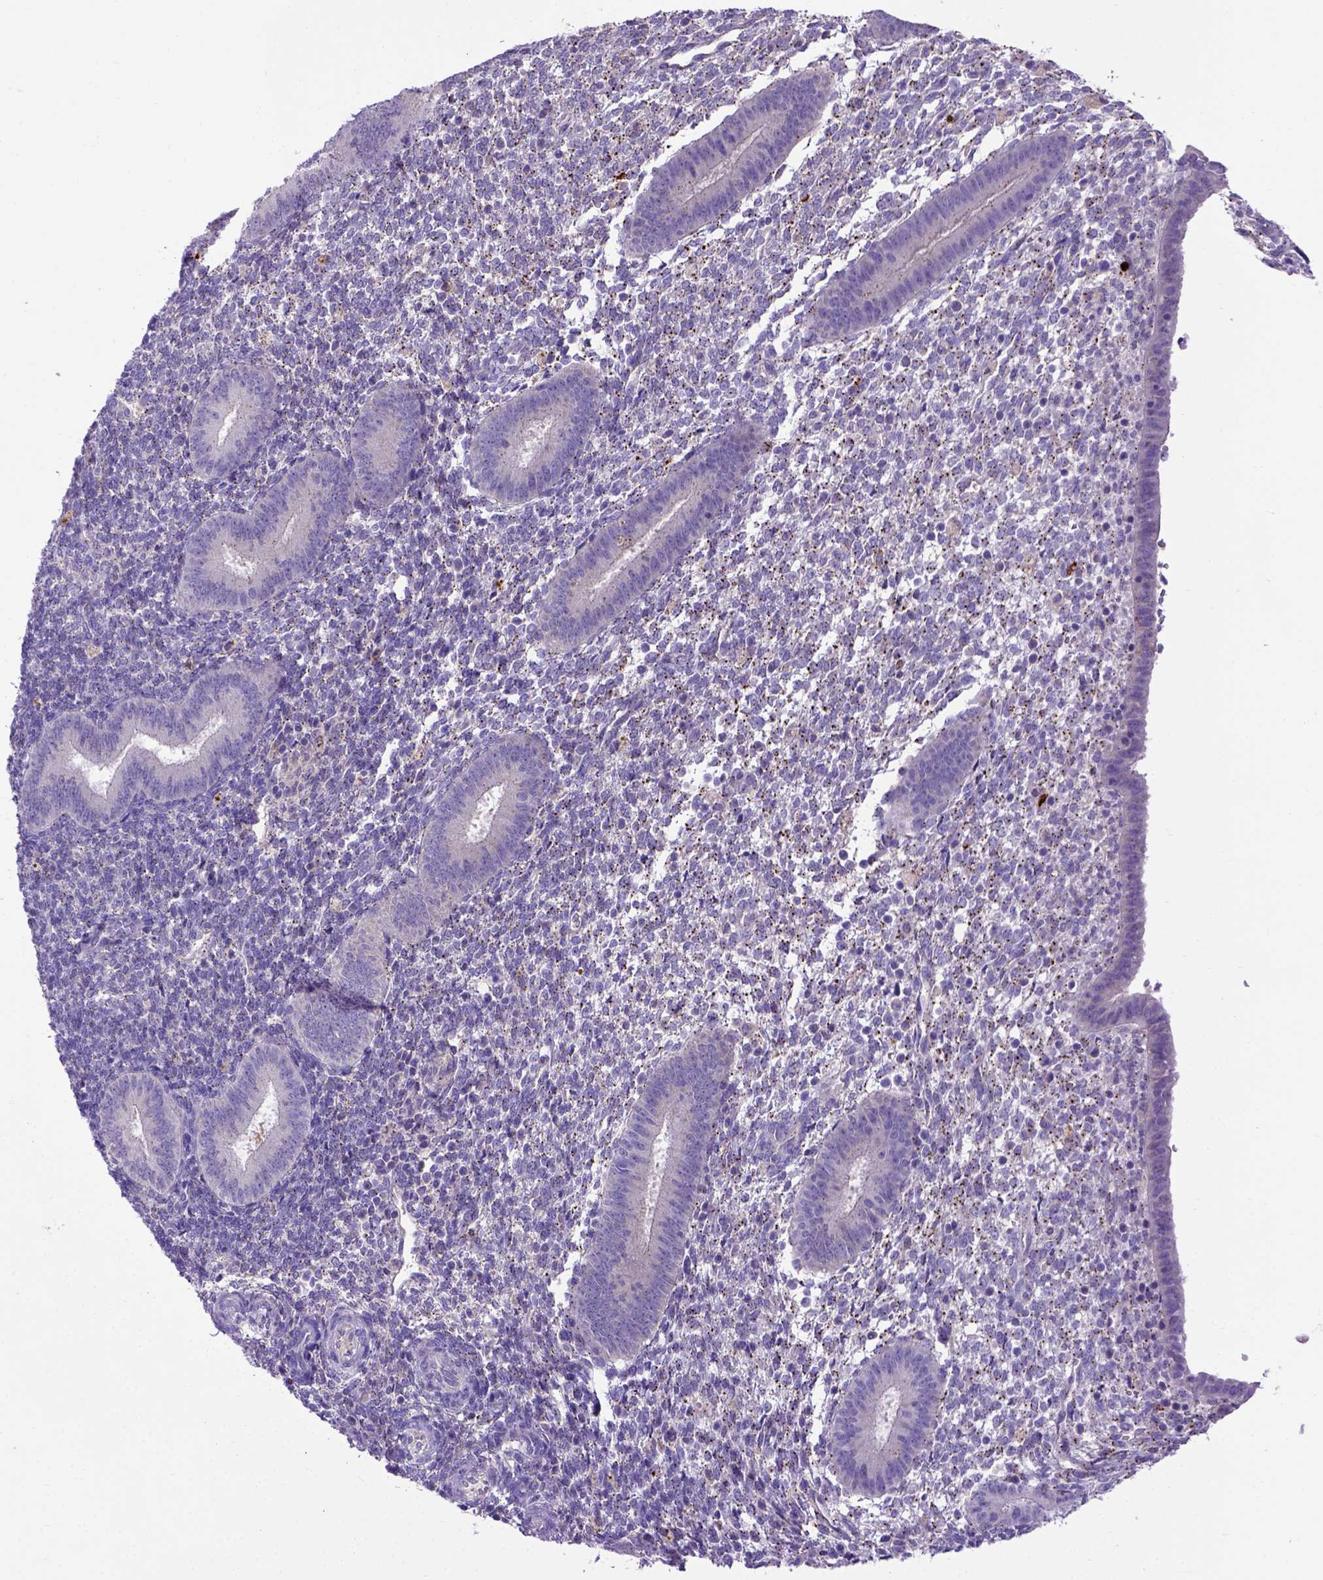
{"staining": {"intensity": "negative", "quantity": "none", "location": "none"}, "tissue": "endometrium", "cell_type": "Cells in endometrial stroma", "image_type": "normal", "snomed": [{"axis": "morphology", "description": "Normal tissue, NOS"}, {"axis": "topography", "description": "Endometrium"}], "caption": "Photomicrograph shows no protein expression in cells in endometrial stroma of normal endometrium.", "gene": "ADAM12", "patient": {"sex": "female", "age": 25}}